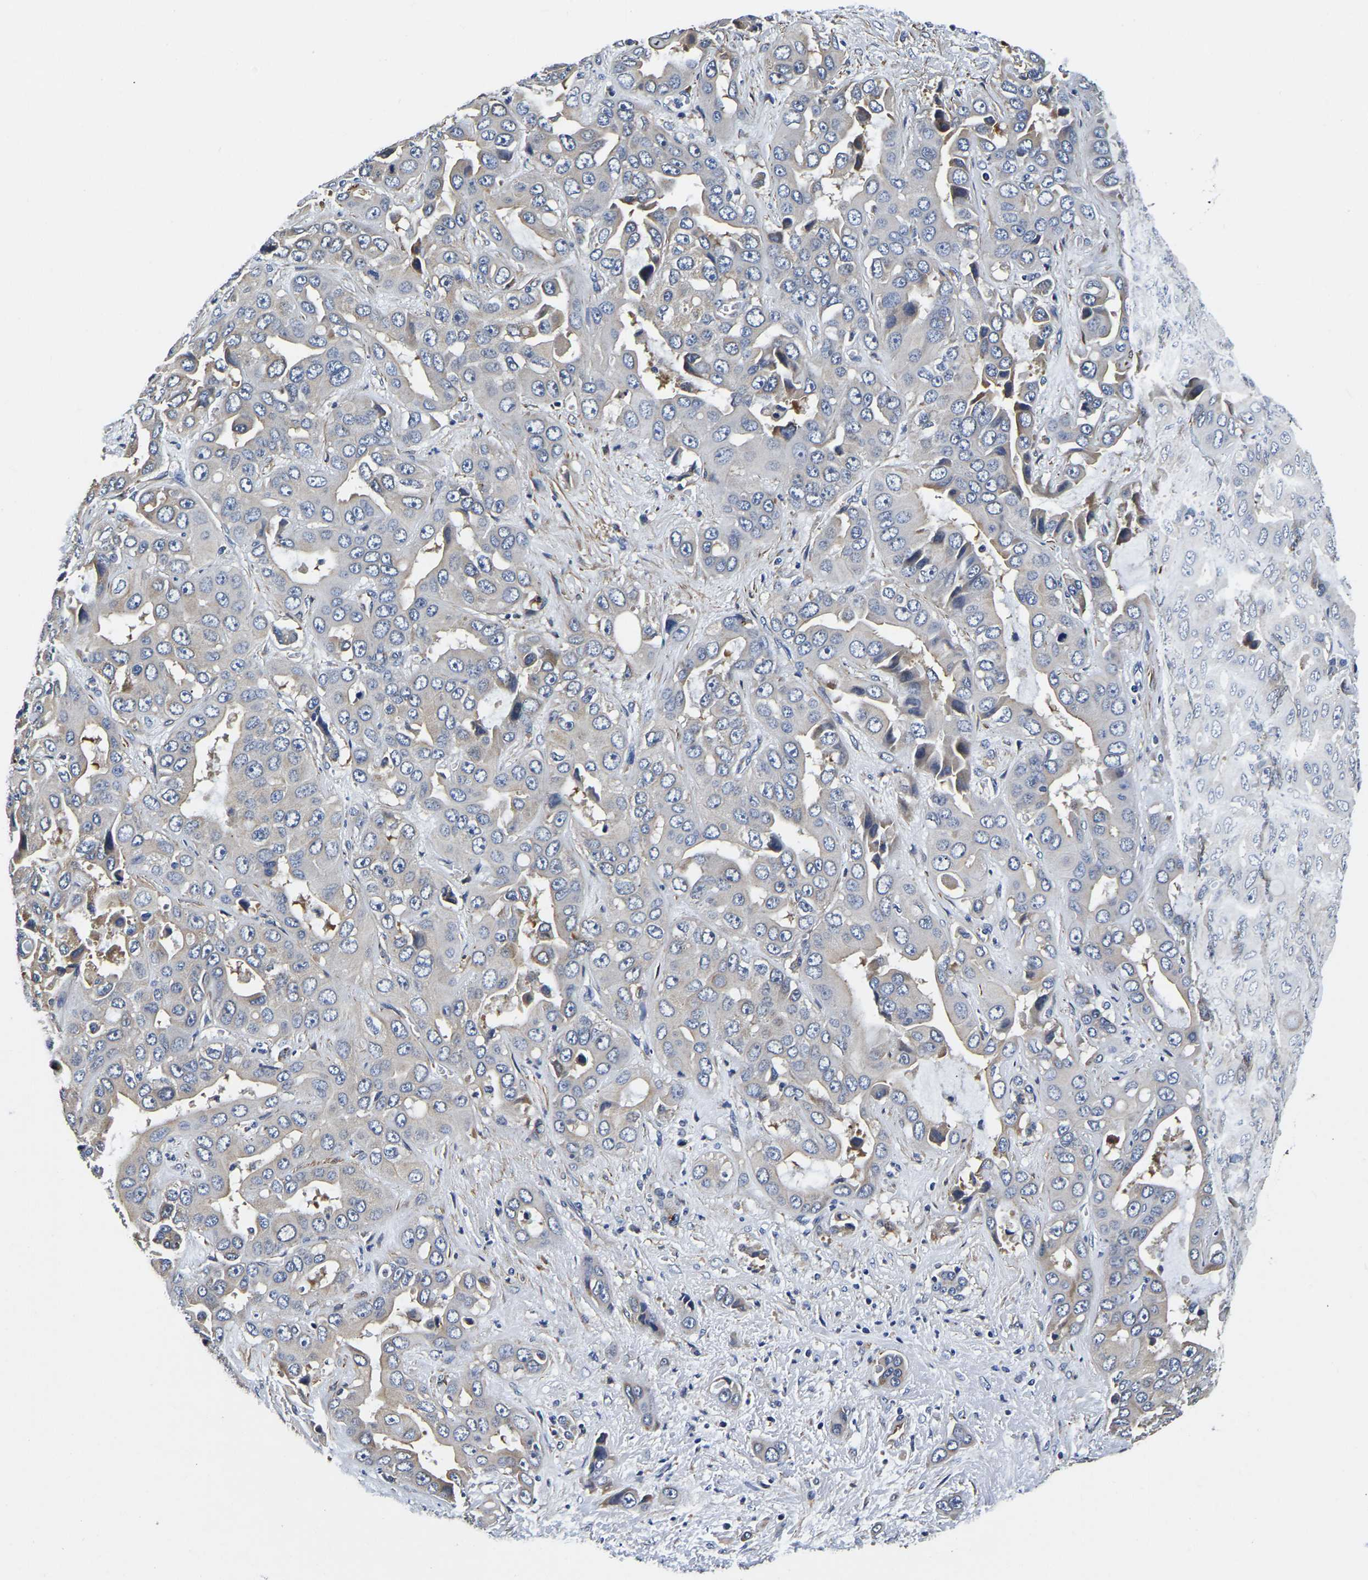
{"staining": {"intensity": "negative", "quantity": "none", "location": "none"}, "tissue": "liver cancer", "cell_type": "Tumor cells", "image_type": "cancer", "snomed": [{"axis": "morphology", "description": "Cholangiocarcinoma"}, {"axis": "topography", "description": "Liver"}], "caption": "An IHC micrograph of liver cancer (cholangiocarcinoma) is shown. There is no staining in tumor cells of liver cancer (cholangiocarcinoma).", "gene": "KCTD17", "patient": {"sex": "female", "age": 52}}